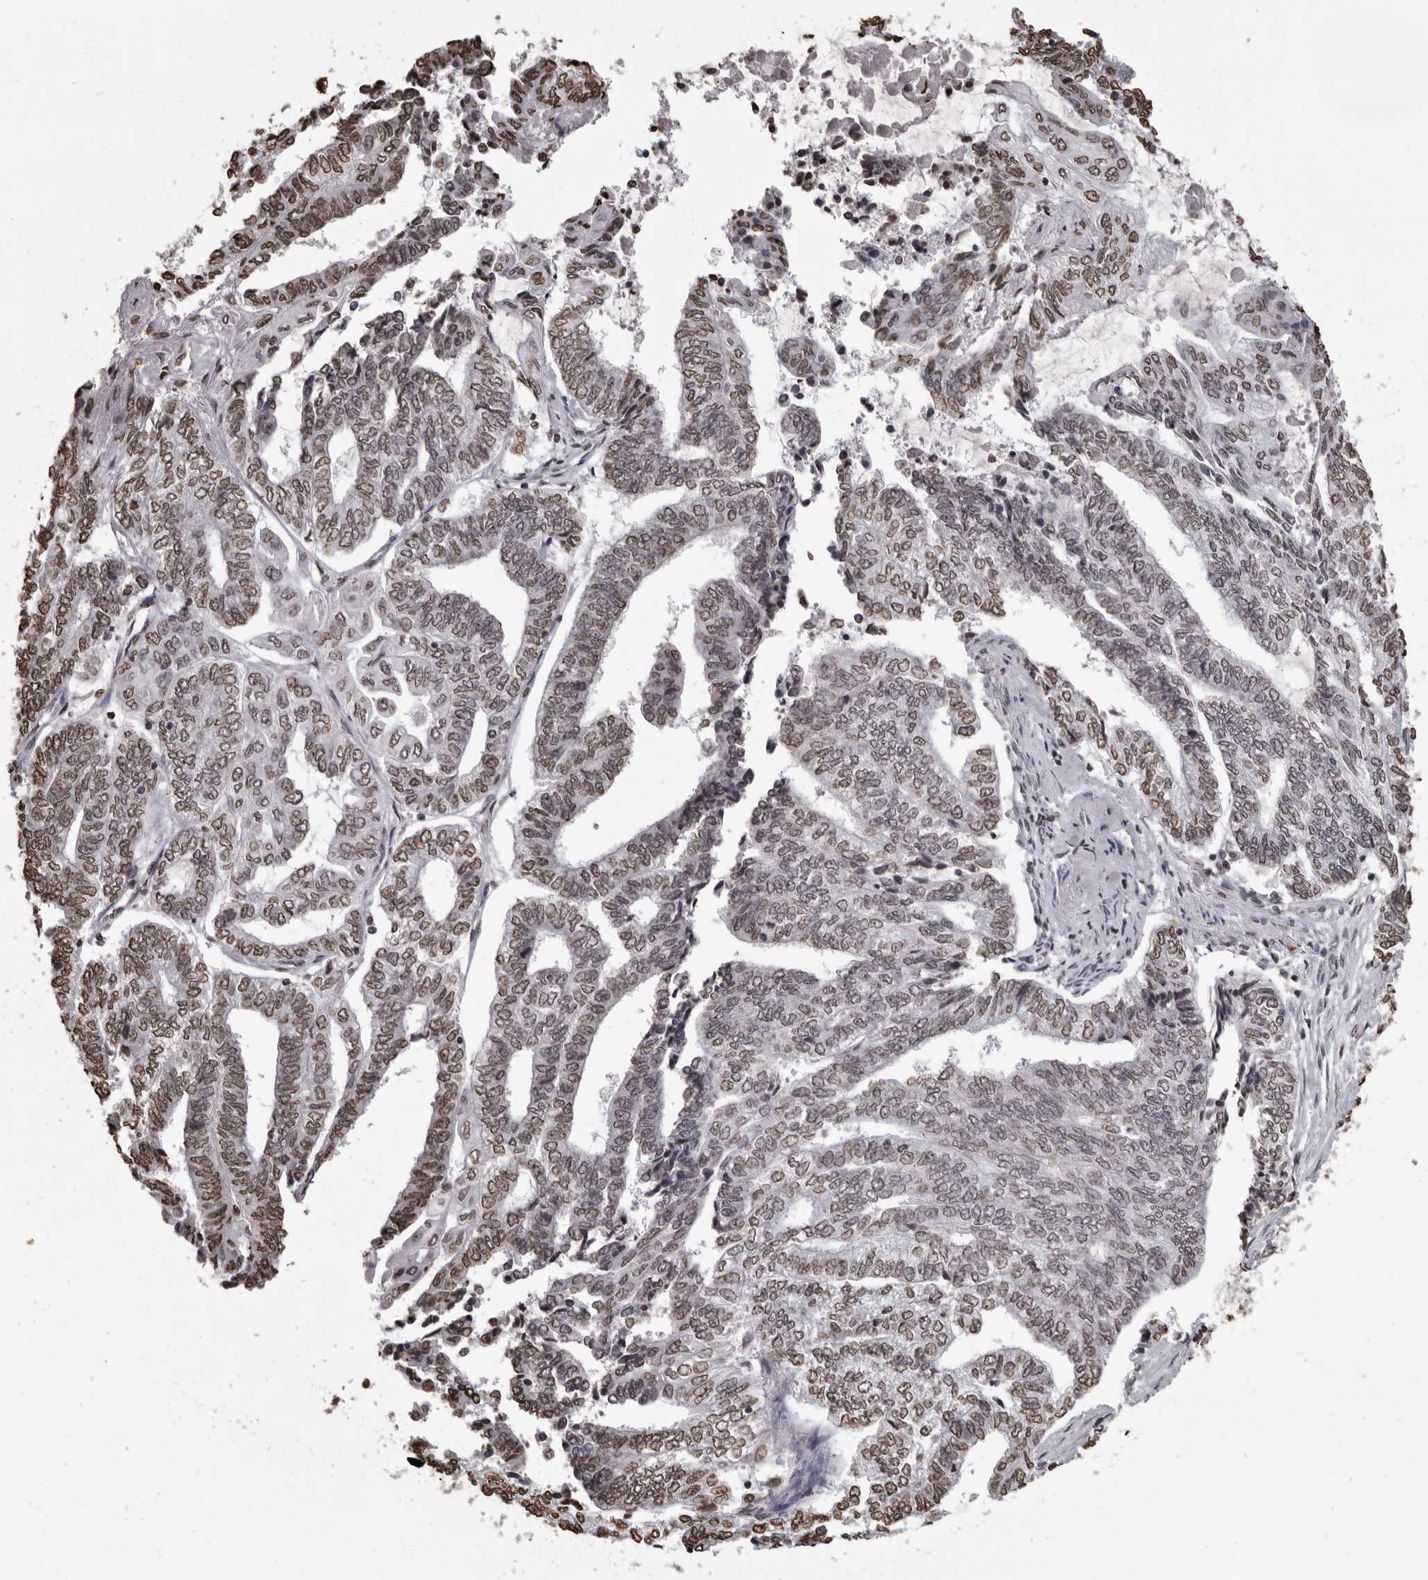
{"staining": {"intensity": "moderate", "quantity": ">75%", "location": "nuclear"}, "tissue": "endometrial cancer", "cell_type": "Tumor cells", "image_type": "cancer", "snomed": [{"axis": "morphology", "description": "Adenocarcinoma, NOS"}, {"axis": "topography", "description": "Uterus"}, {"axis": "topography", "description": "Endometrium"}], "caption": "High-magnification brightfield microscopy of endometrial cancer stained with DAB (3,3'-diaminobenzidine) (brown) and counterstained with hematoxylin (blue). tumor cells exhibit moderate nuclear expression is appreciated in approximately>75% of cells. (Brightfield microscopy of DAB IHC at high magnification).", "gene": "AHR", "patient": {"sex": "female", "age": 70}}